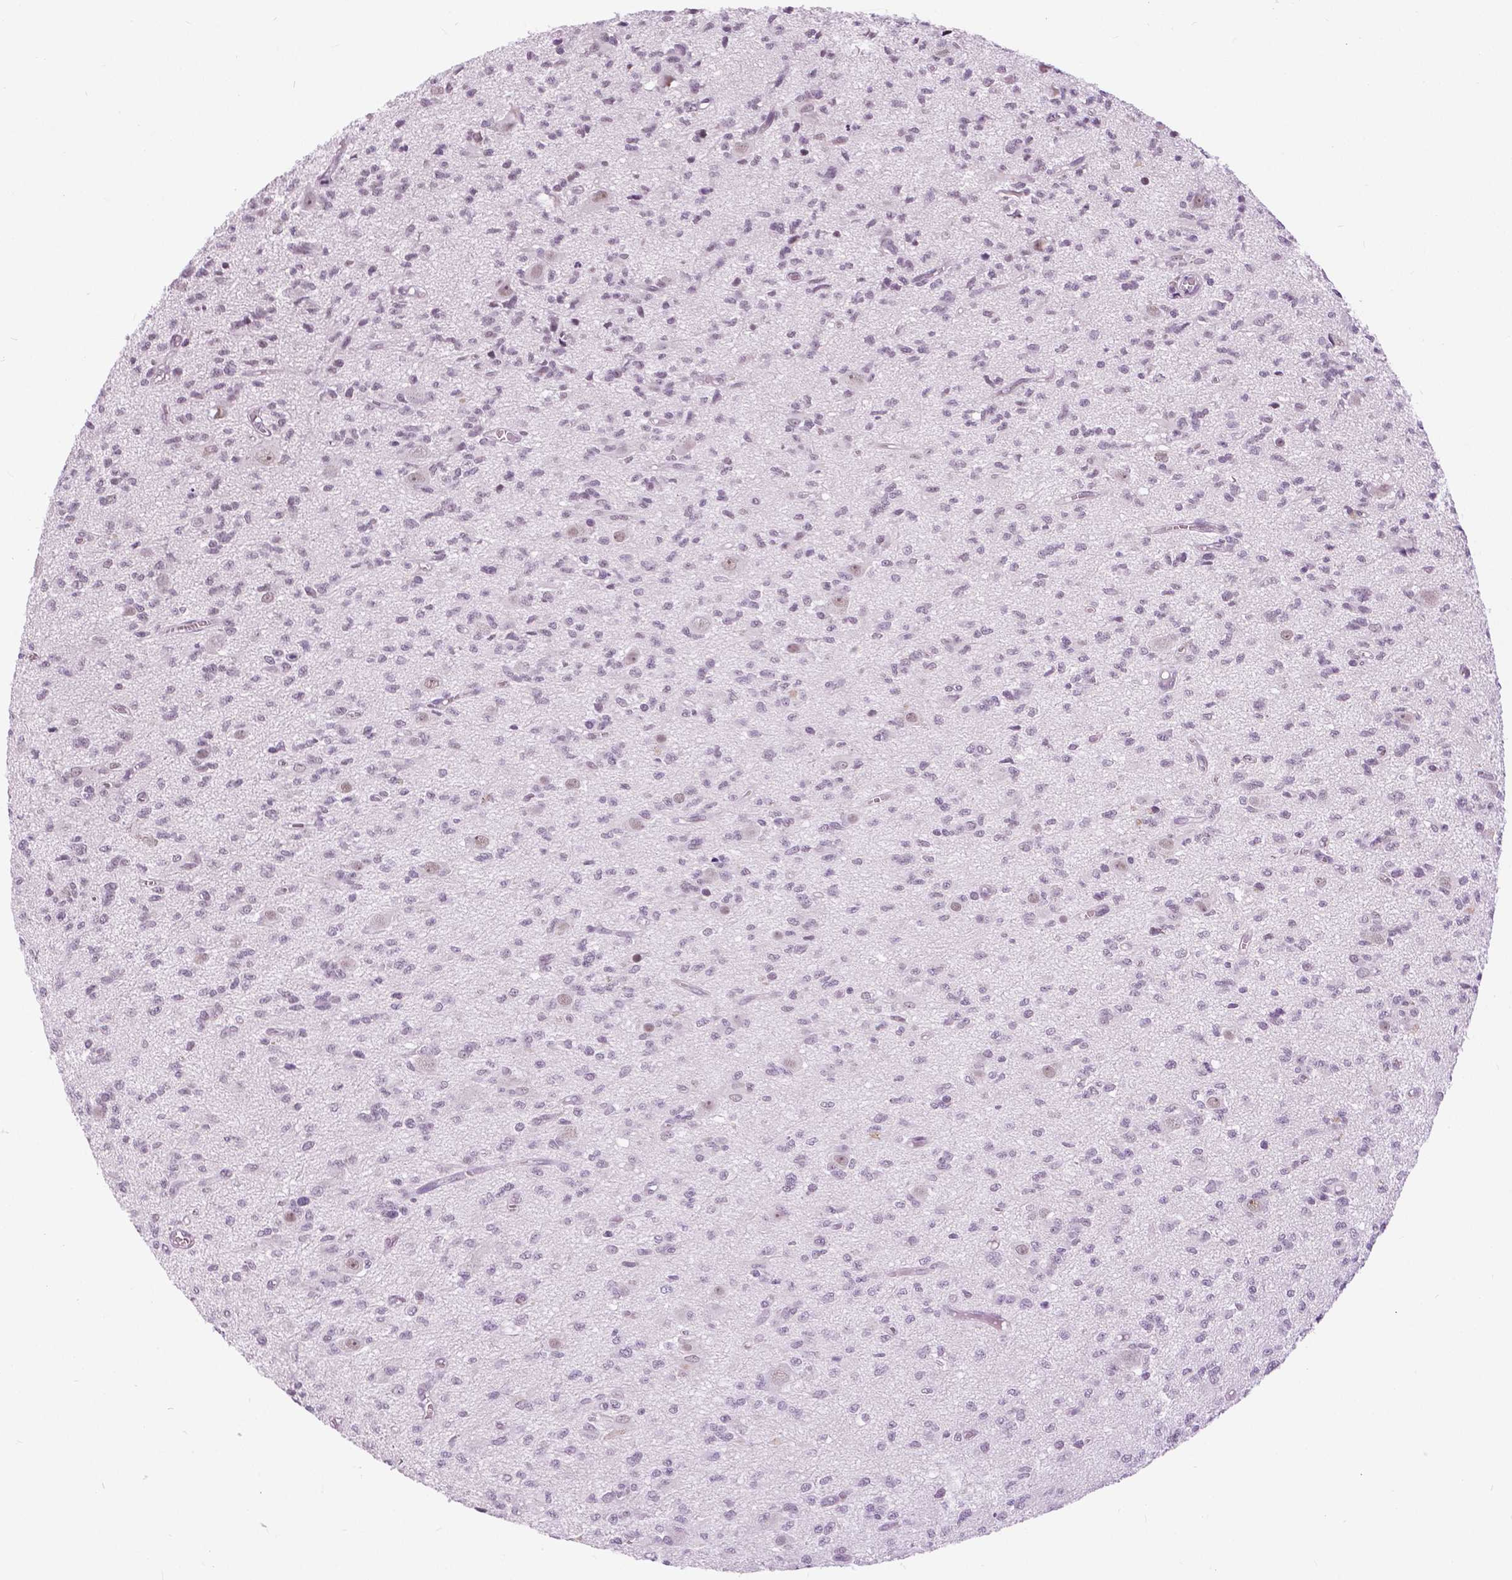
{"staining": {"intensity": "negative", "quantity": "none", "location": "none"}, "tissue": "glioma", "cell_type": "Tumor cells", "image_type": "cancer", "snomed": [{"axis": "morphology", "description": "Glioma, malignant, Low grade"}, {"axis": "topography", "description": "Brain"}], "caption": "Immunohistochemistry (IHC) micrograph of neoplastic tissue: human glioma stained with DAB (3,3'-diaminobenzidine) reveals no significant protein positivity in tumor cells.", "gene": "MYOM1", "patient": {"sex": "male", "age": 64}}